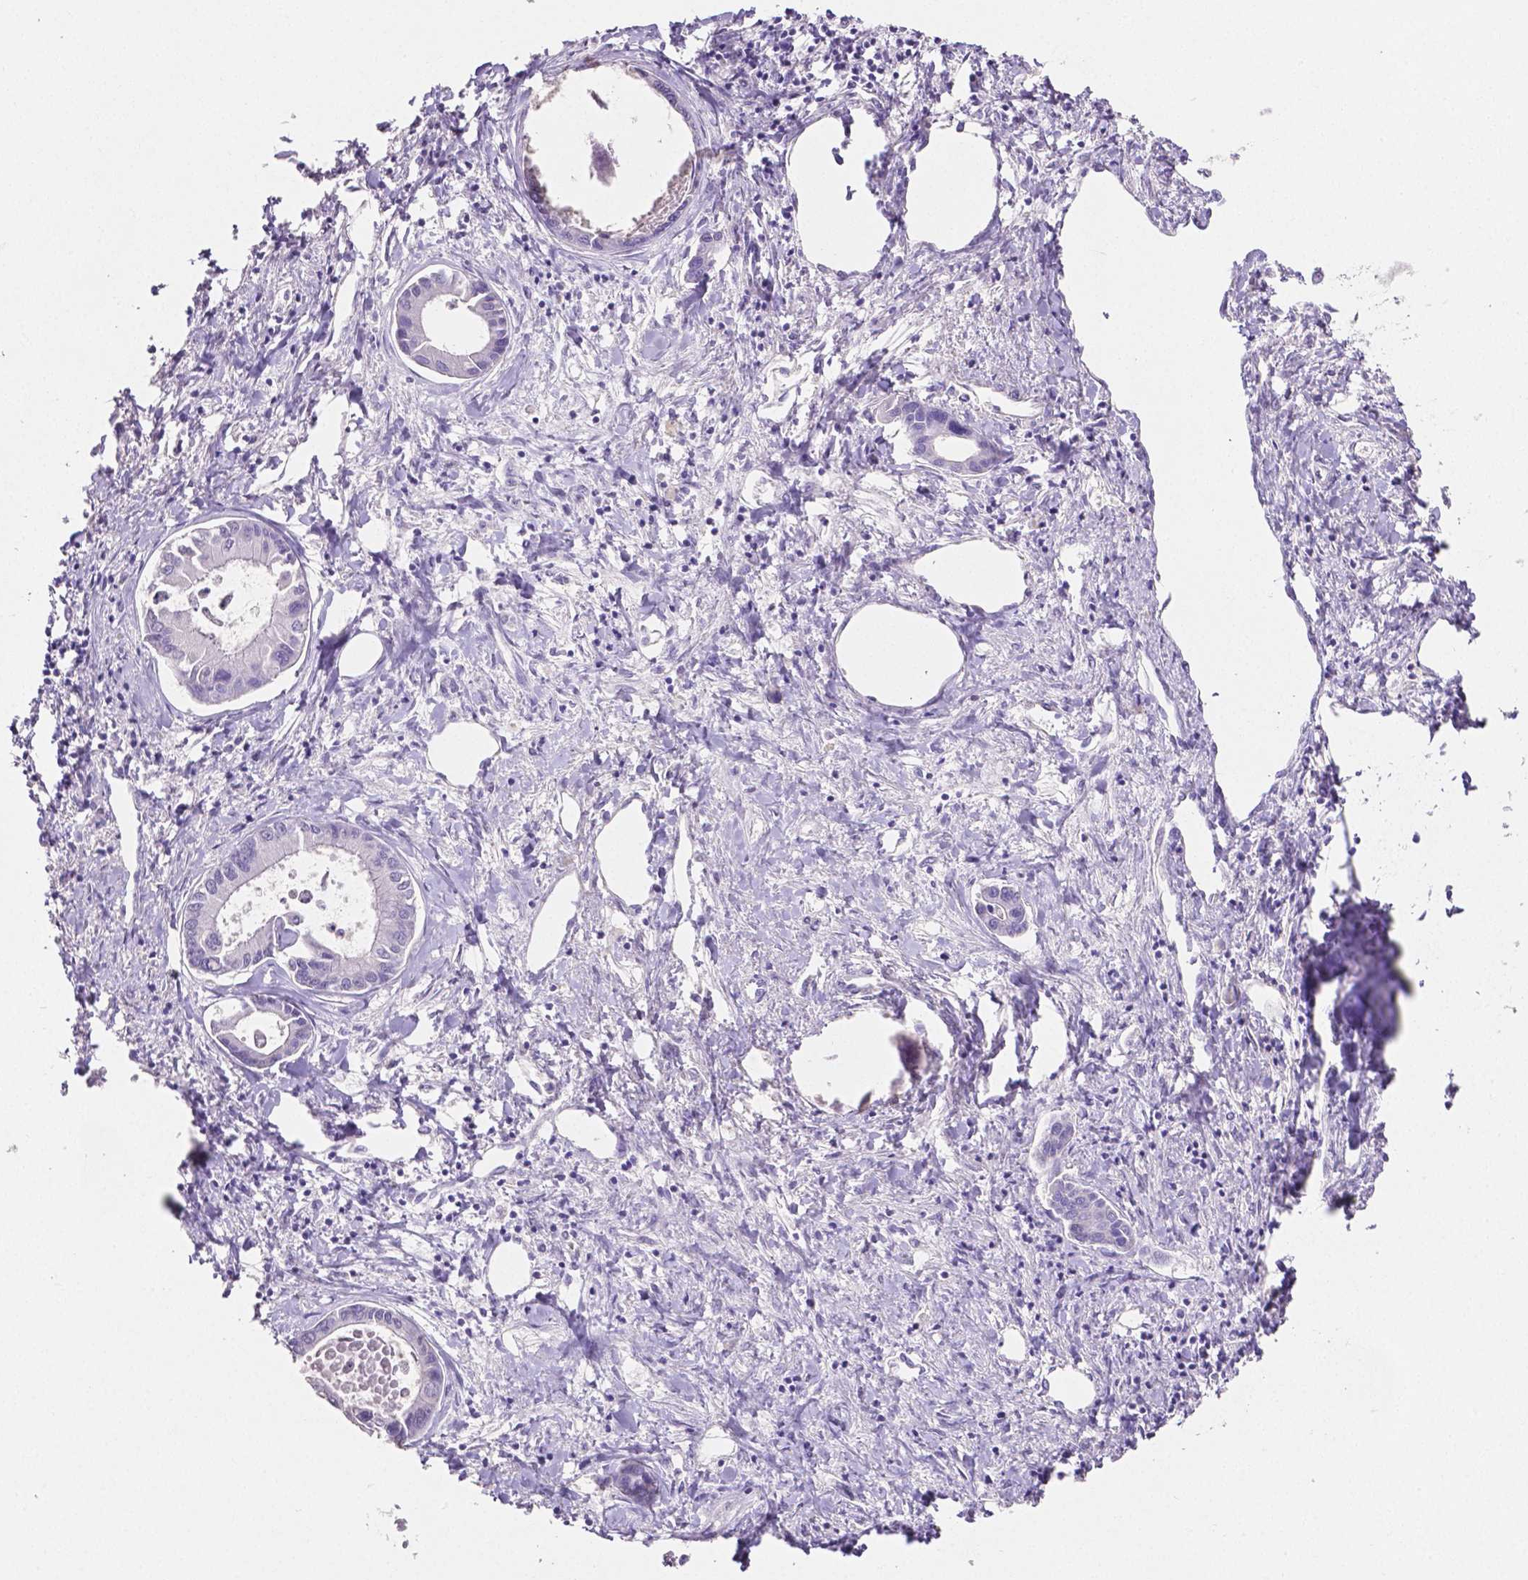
{"staining": {"intensity": "negative", "quantity": "none", "location": "none"}, "tissue": "liver cancer", "cell_type": "Tumor cells", "image_type": "cancer", "snomed": [{"axis": "morphology", "description": "Cholangiocarcinoma"}, {"axis": "topography", "description": "Liver"}], "caption": "Immunohistochemistry photomicrograph of liver cancer stained for a protein (brown), which demonstrates no expression in tumor cells.", "gene": "SLC22A2", "patient": {"sex": "male", "age": 66}}